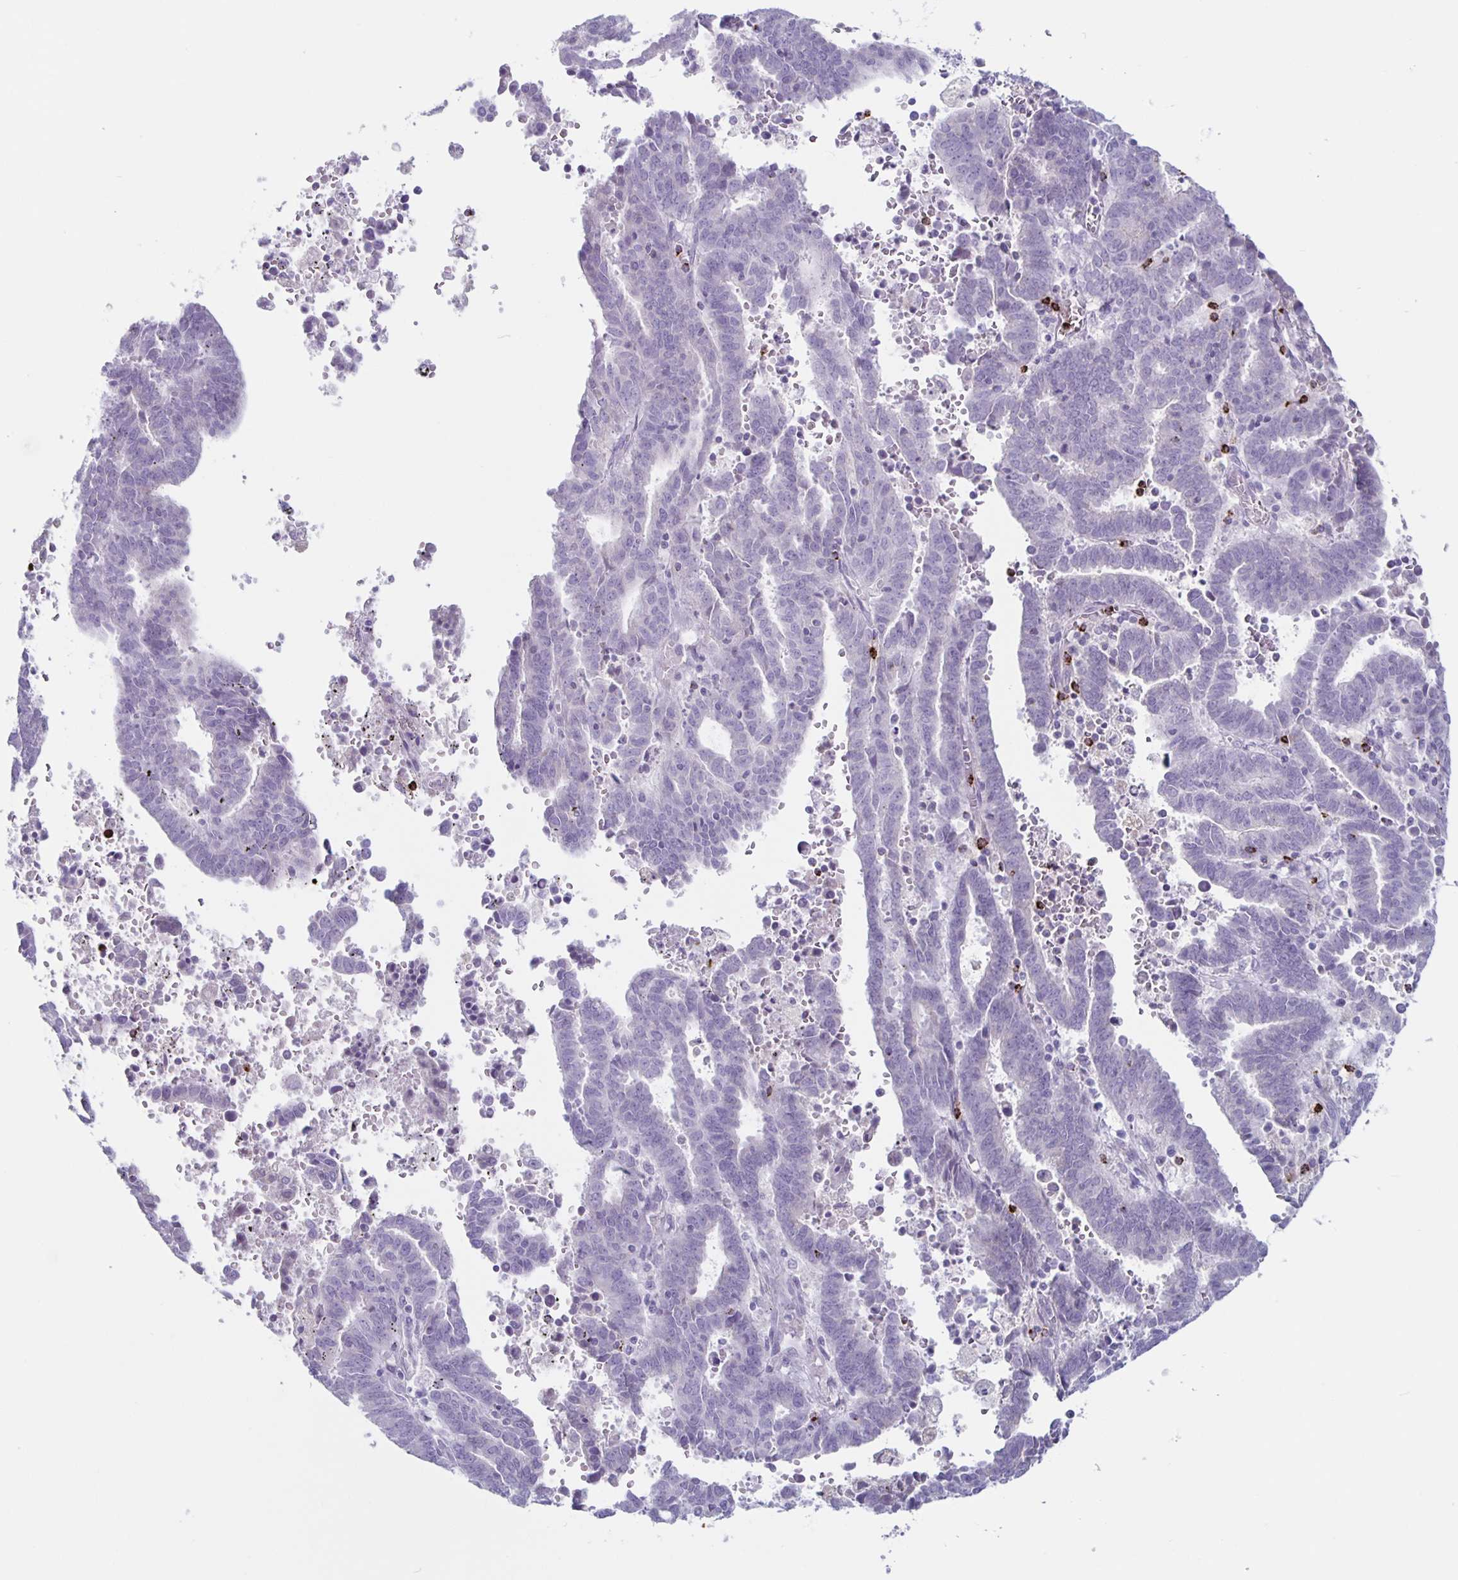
{"staining": {"intensity": "negative", "quantity": "none", "location": "none"}, "tissue": "endometrial cancer", "cell_type": "Tumor cells", "image_type": "cancer", "snomed": [{"axis": "morphology", "description": "Adenocarcinoma, NOS"}, {"axis": "topography", "description": "Uterus"}], "caption": "Immunohistochemistry of endometrial adenocarcinoma reveals no staining in tumor cells.", "gene": "GZMK", "patient": {"sex": "female", "age": 83}}